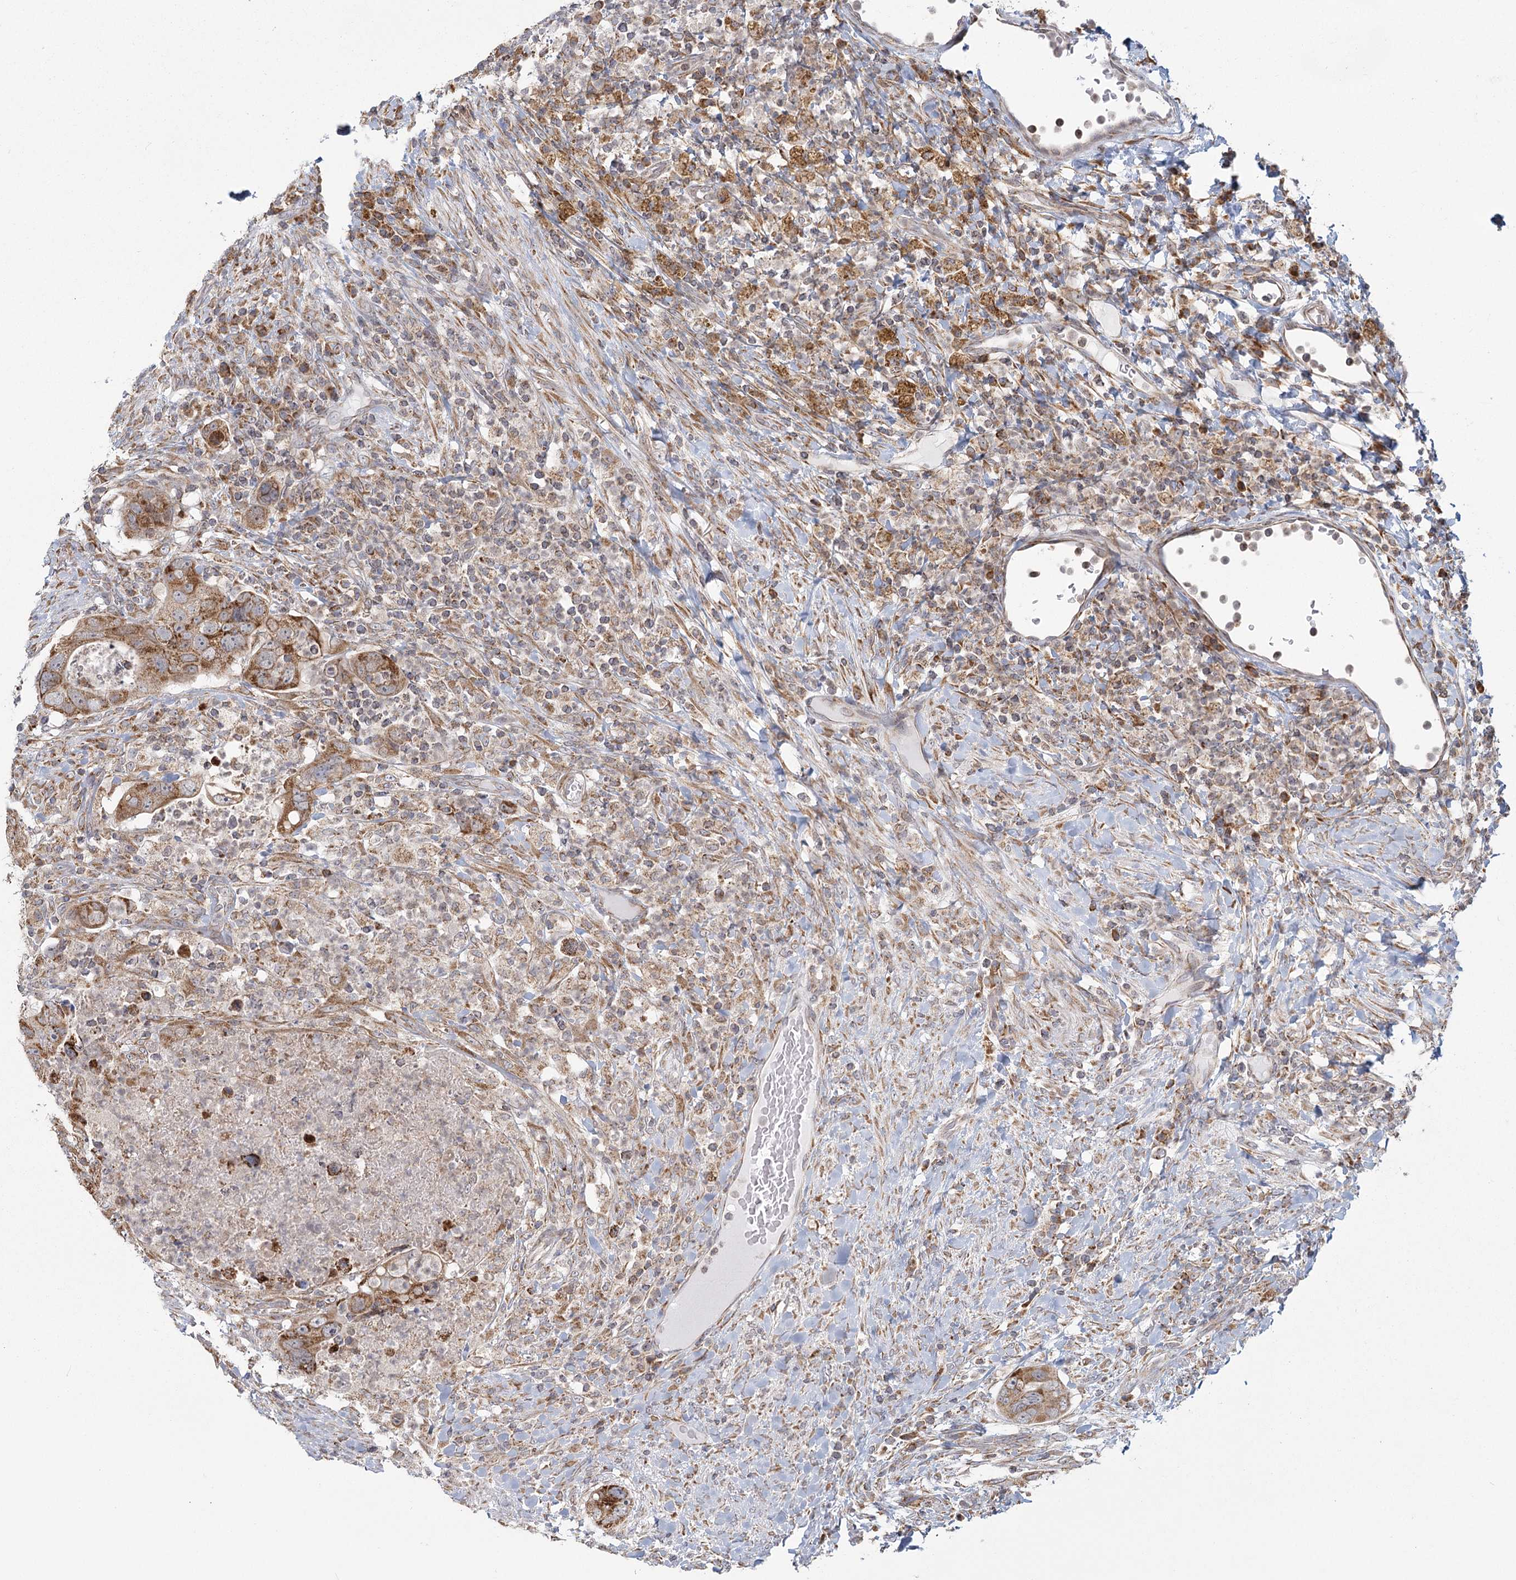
{"staining": {"intensity": "moderate", "quantity": ">75%", "location": "cytoplasmic/membranous"}, "tissue": "colorectal cancer", "cell_type": "Tumor cells", "image_type": "cancer", "snomed": [{"axis": "morphology", "description": "Adenocarcinoma, NOS"}, {"axis": "topography", "description": "Rectum"}], "caption": "Colorectal cancer (adenocarcinoma) stained with IHC demonstrates moderate cytoplasmic/membranous staining in approximately >75% of tumor cells.", "gene": "LACTB", "patient": {"sex": "male", "age": 59}}